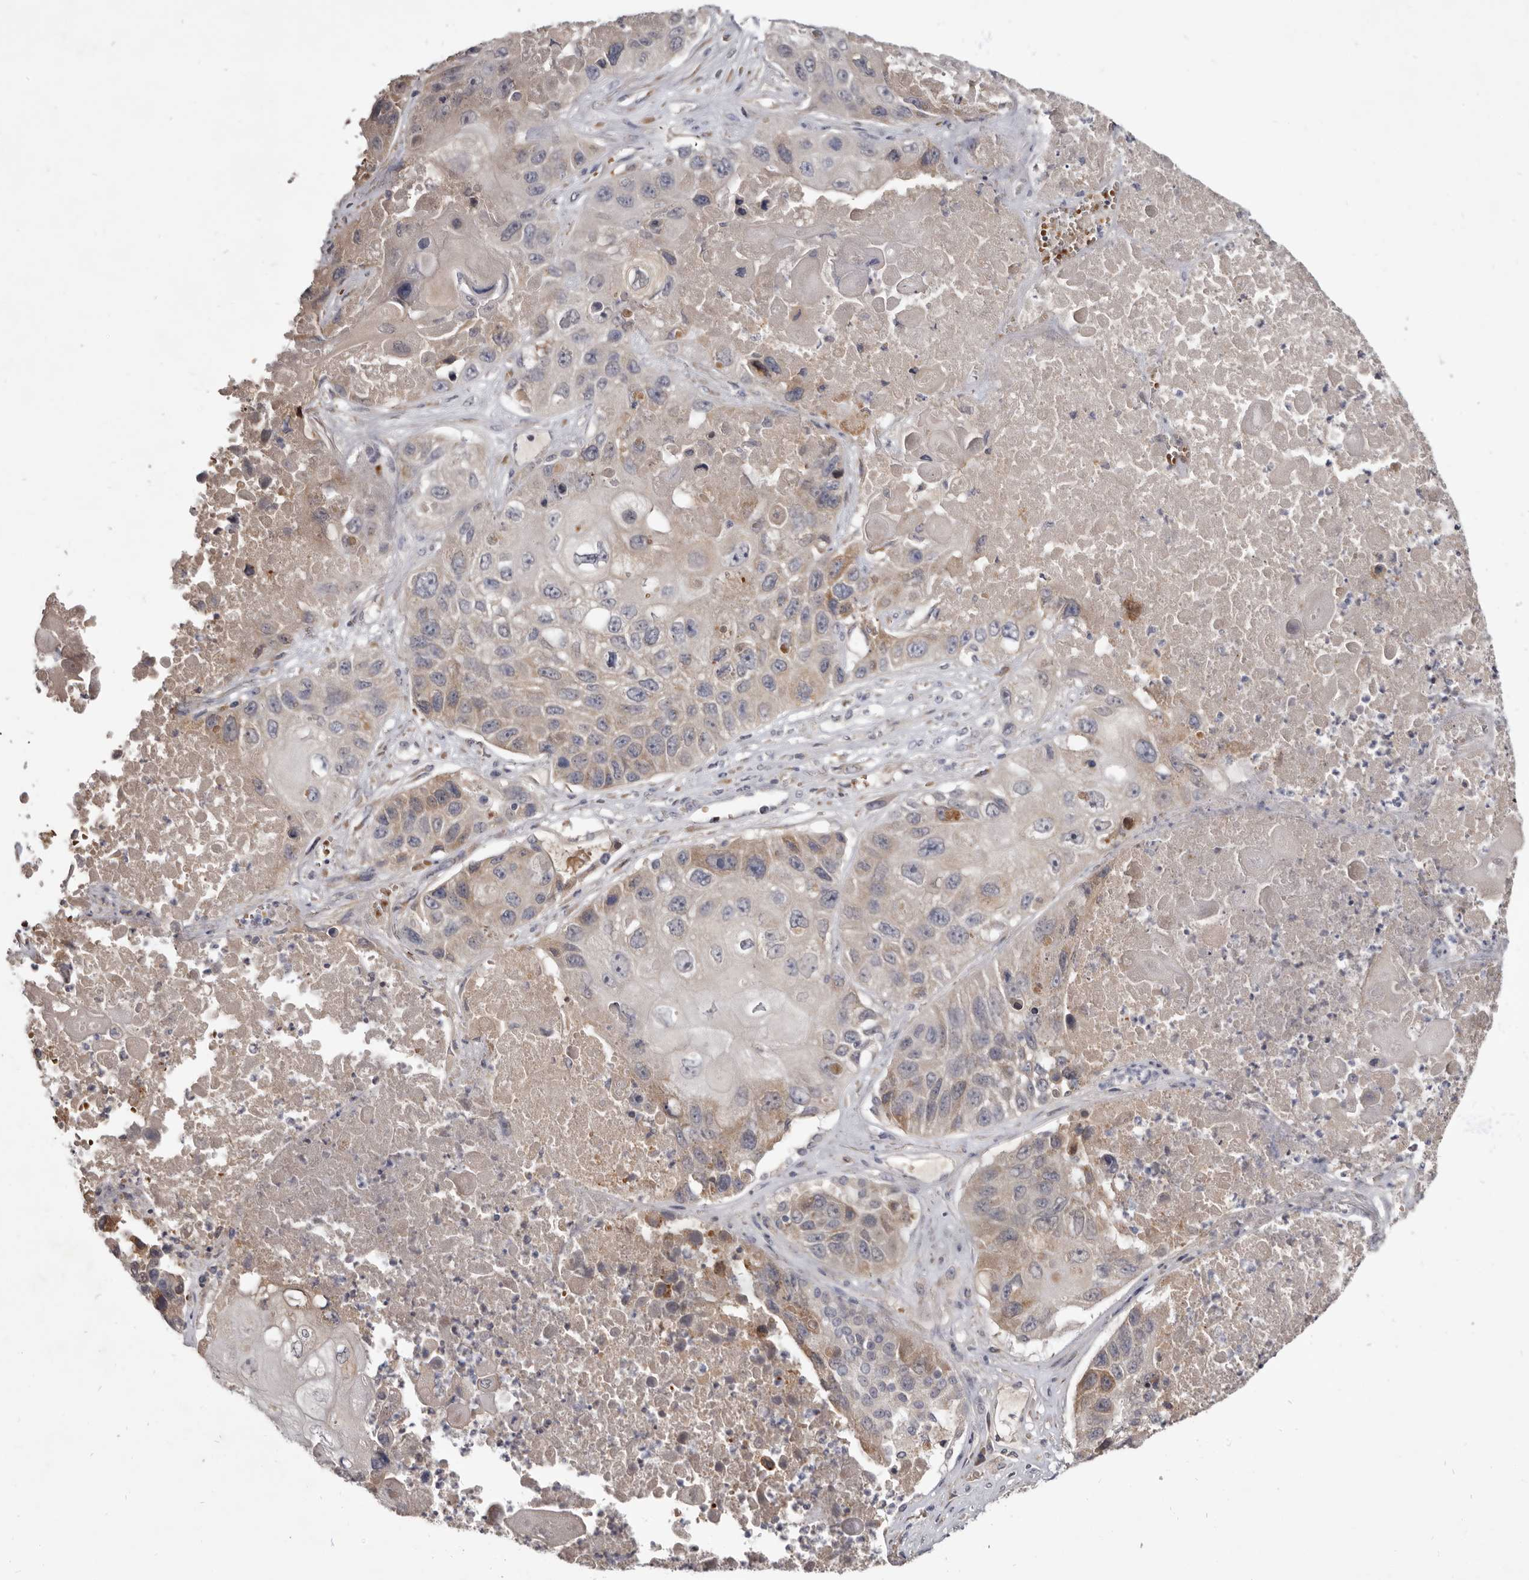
{"staining": {"intensity": "weak", "quantity": "<25%", "location": "cytoplasmic/membranous"}, "tissue": "lung cancer", "cell_type": "Tumor cells", "image_type": "cancer", "snomed": [{"axis": "morphology", "description": "Squamous cell carcinoma, NOS"}, {"axis": "topography", "description": "Lung"}], "caption": "A photomicrograph of human lung squamous cell carcinoma is negative for staining in tumor cells.", "gene": "NENF", "patient": {"sex": "male", "age": 61}}